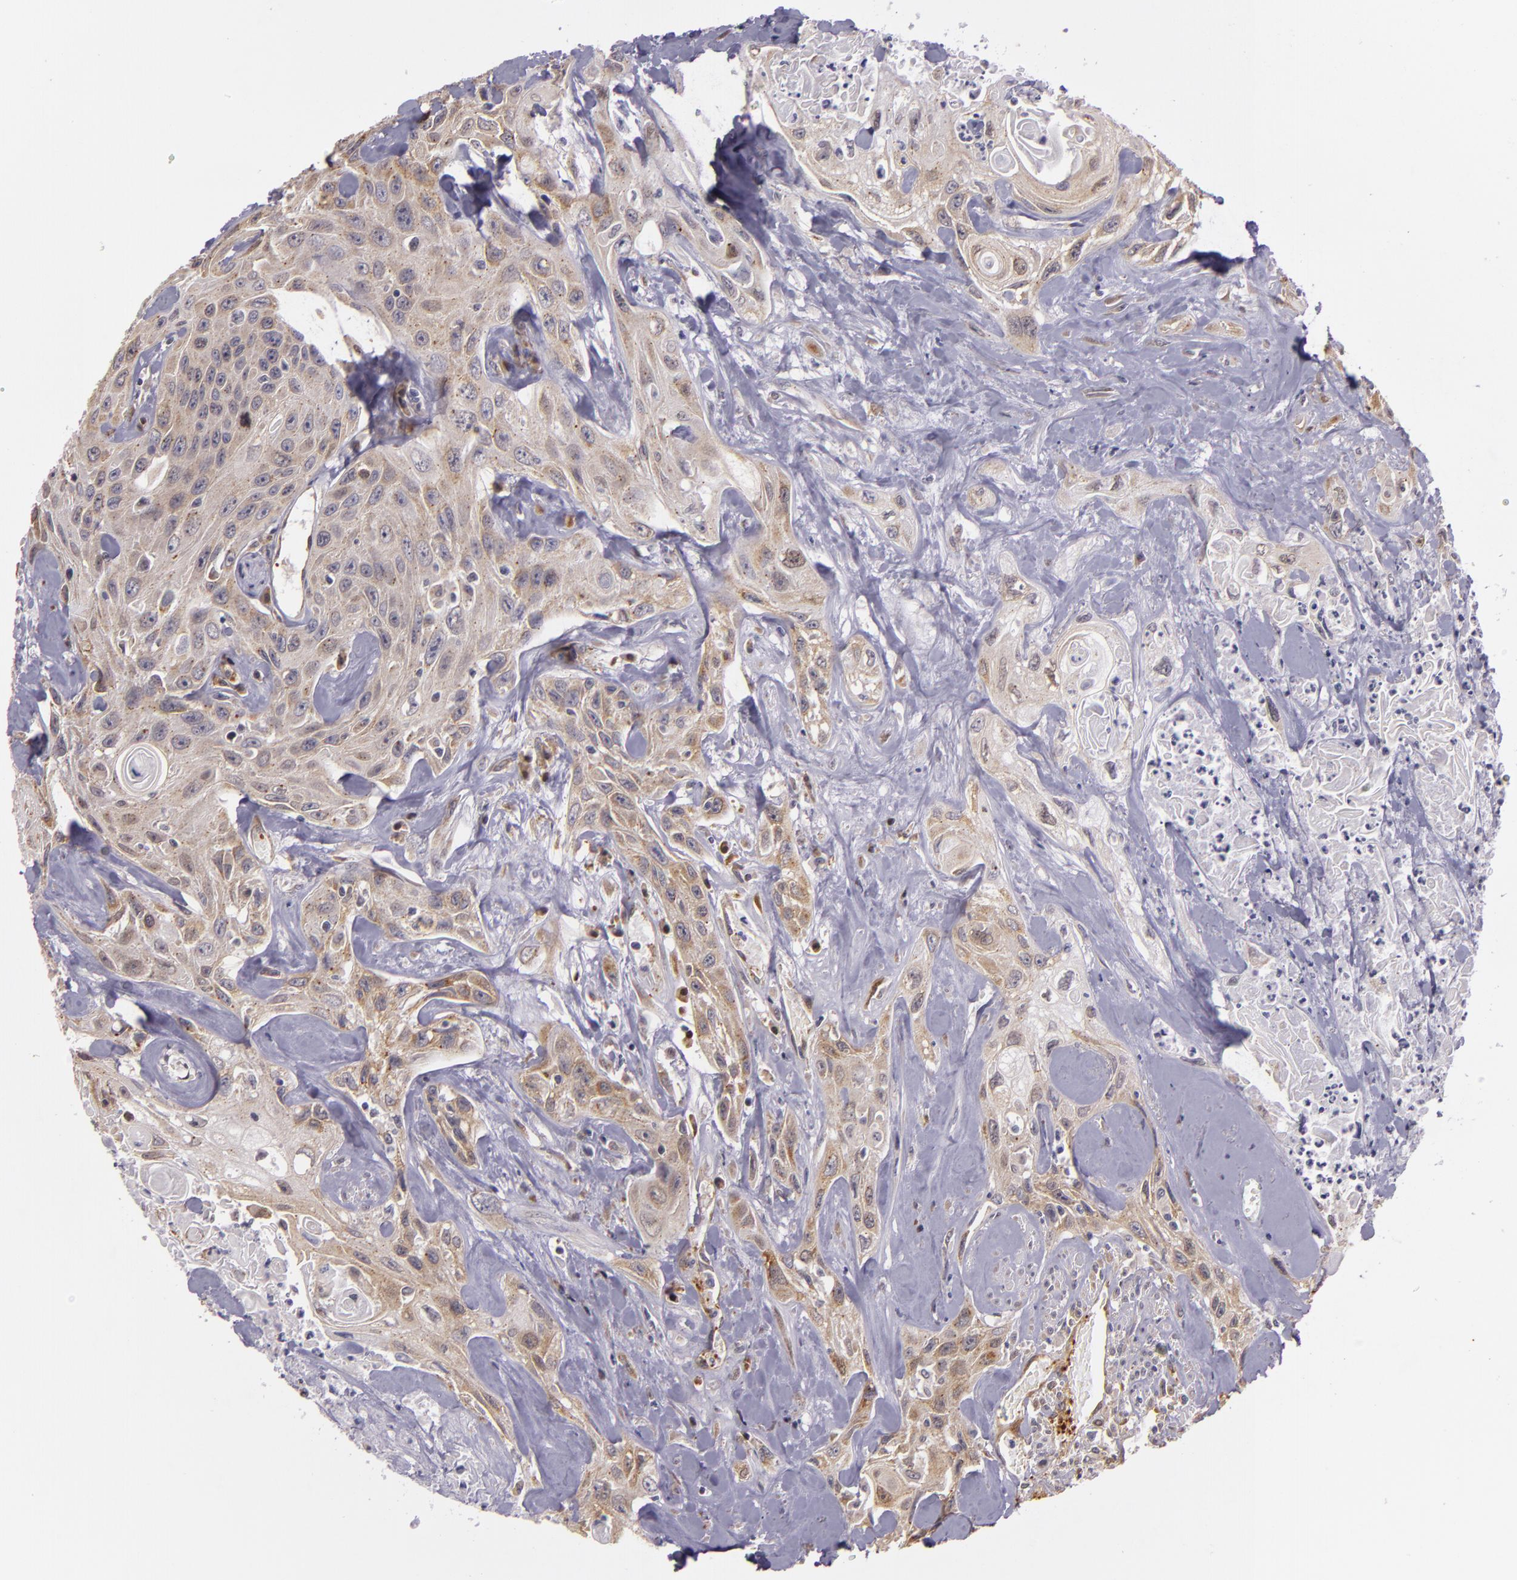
{"staining": {"intensity": "weak", "quantity": "25%-75%", "location": "cytoplasmic/membranous"}, "tissue": "urothelial cancer", "cell_type": "Tumor cells", "image_type": "cancer", "snomed": [{"axis": "morphology", "description": "Urothelial carcinoma, High grade"}, {"axis": "topography", "description": "Urinary bladder"}], "caption": "The micrograph demonstrates staining of urothelial cancer, revealing weak cytoplasmic/membranous protein staining (brown color) within tumor cells.", "gene": "SYTL4", "patient": {"sex": "female", "age": 84}}